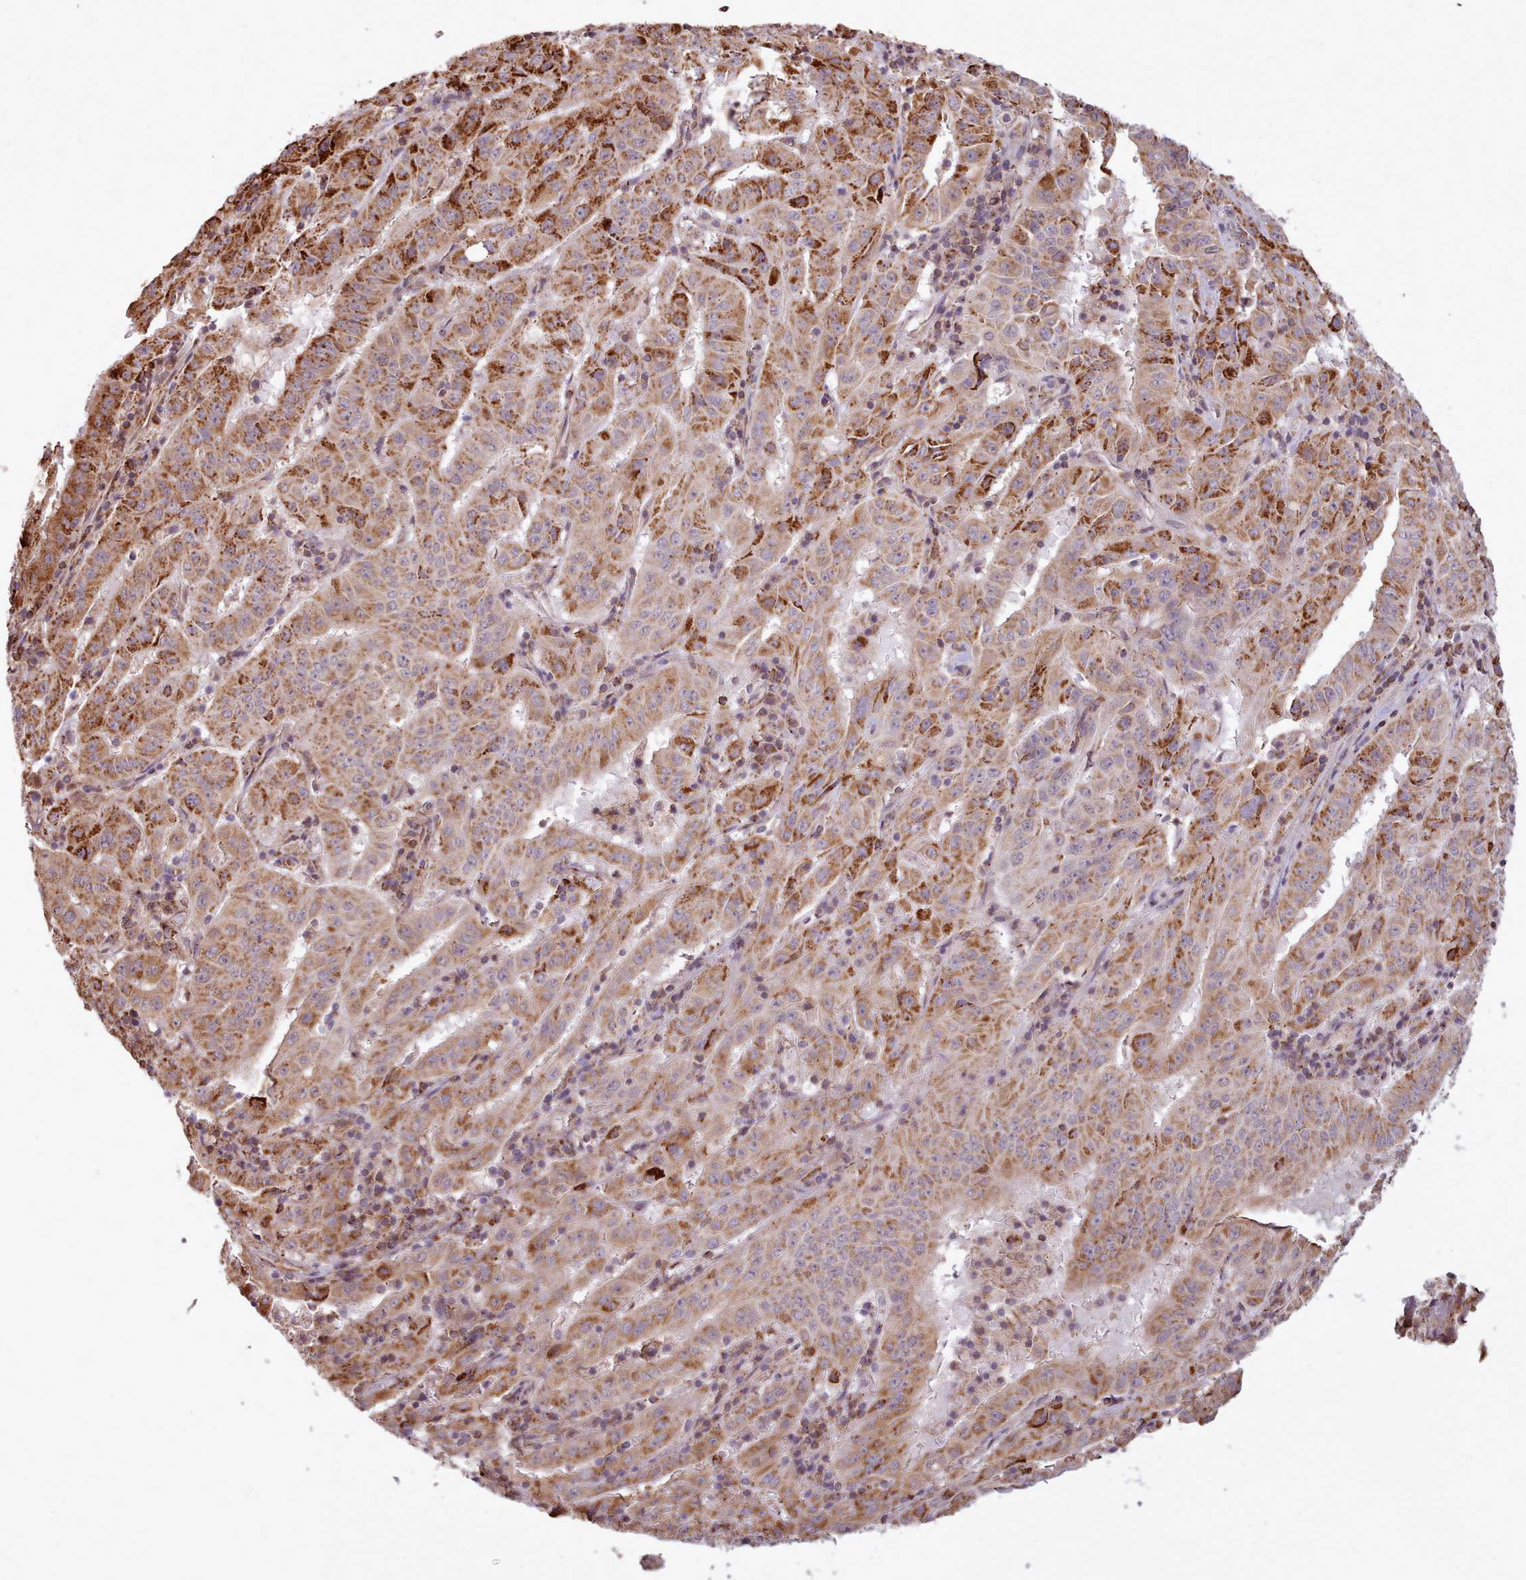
{"staining": {"intensity": "strong", "quantity": ">75%", "location": "cytoplasmic/membranous"}, "tissue": "pancreatic cancer", "cell_type": "Tumor cells", "image_type": "cancer", "snomed": [{"axis": "morphology", "description": "Adenocarcinoma, NOS"}, {"axis": "topography", "description": "Pancreas"}], "caption": "Tumor cells display strong cytoplasmic/membranous expression in approximately >75% of cells in pancreatic adenocarcinoma. The staining was performed using DAB (3,3'-diaminobenzidine), with brown indicating positive protein expression. Nuclei are stained blue with hematoxylin.", "gene": "ZMYM4", "patient": {"sex": "male", "age": 63}}